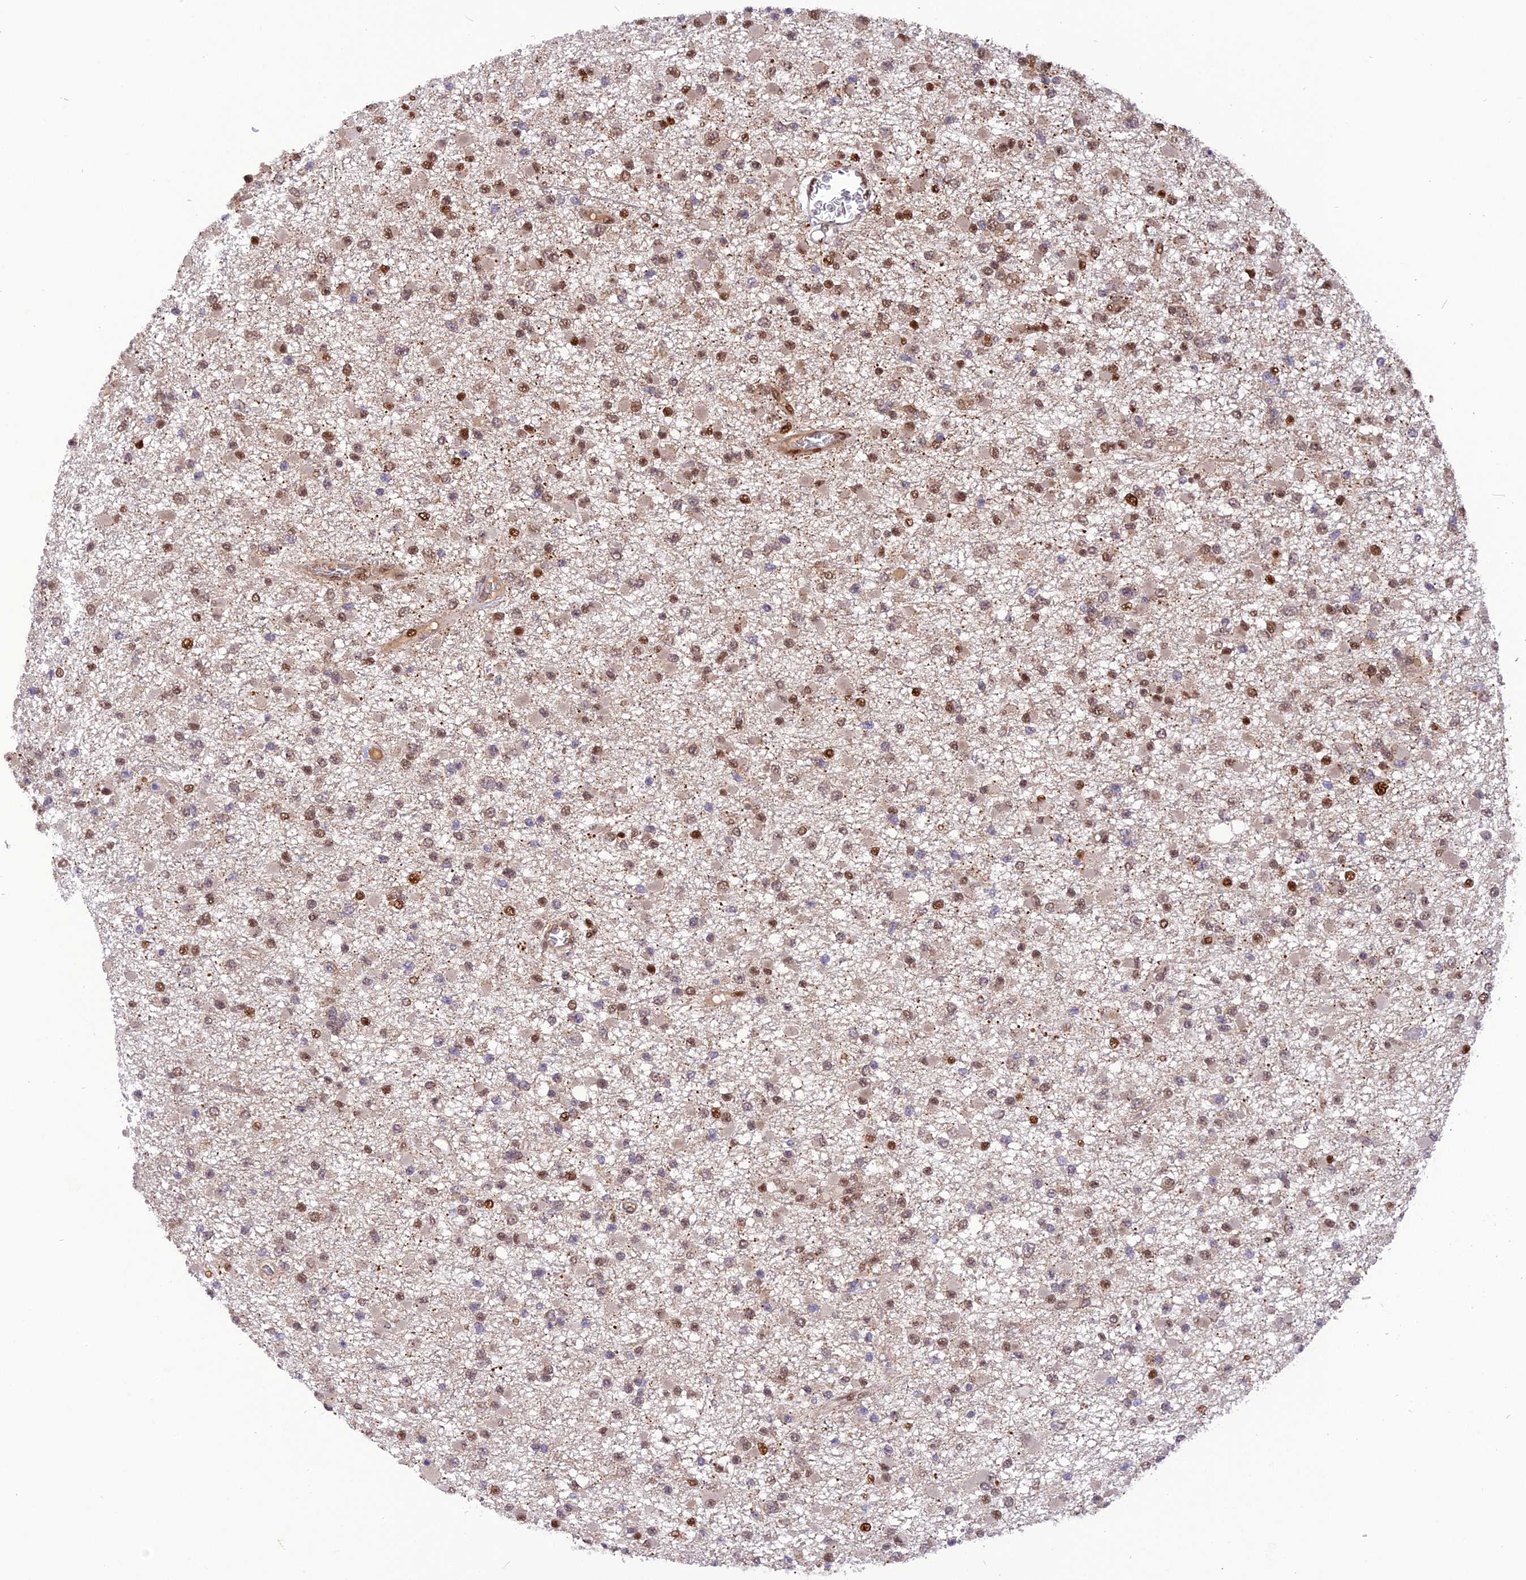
{"staining": {"intensity": "moderate", "quantity": "25%-75%", "location": "nuclear"}, "tissue": "glioma", "cell_type": "Tumor cells", "image_type": "cancer", "snomed": [{"axis": "morphology", "description": "Glioma, malignant, Low grade"}, {"axis": "topography", "description": "Brain"}], "caption": "High-magnification brightfield microscopy of glioma stained with DAB (3,3'-diaminobenzidine) (brown) and counterstained with hematoxylin (blue). tumor cells exhibit moderate nuclear expression is identified in about25%-75% of cells.", "gene": "MICALL1", "patient": {"sex": "female", "age": 22}}